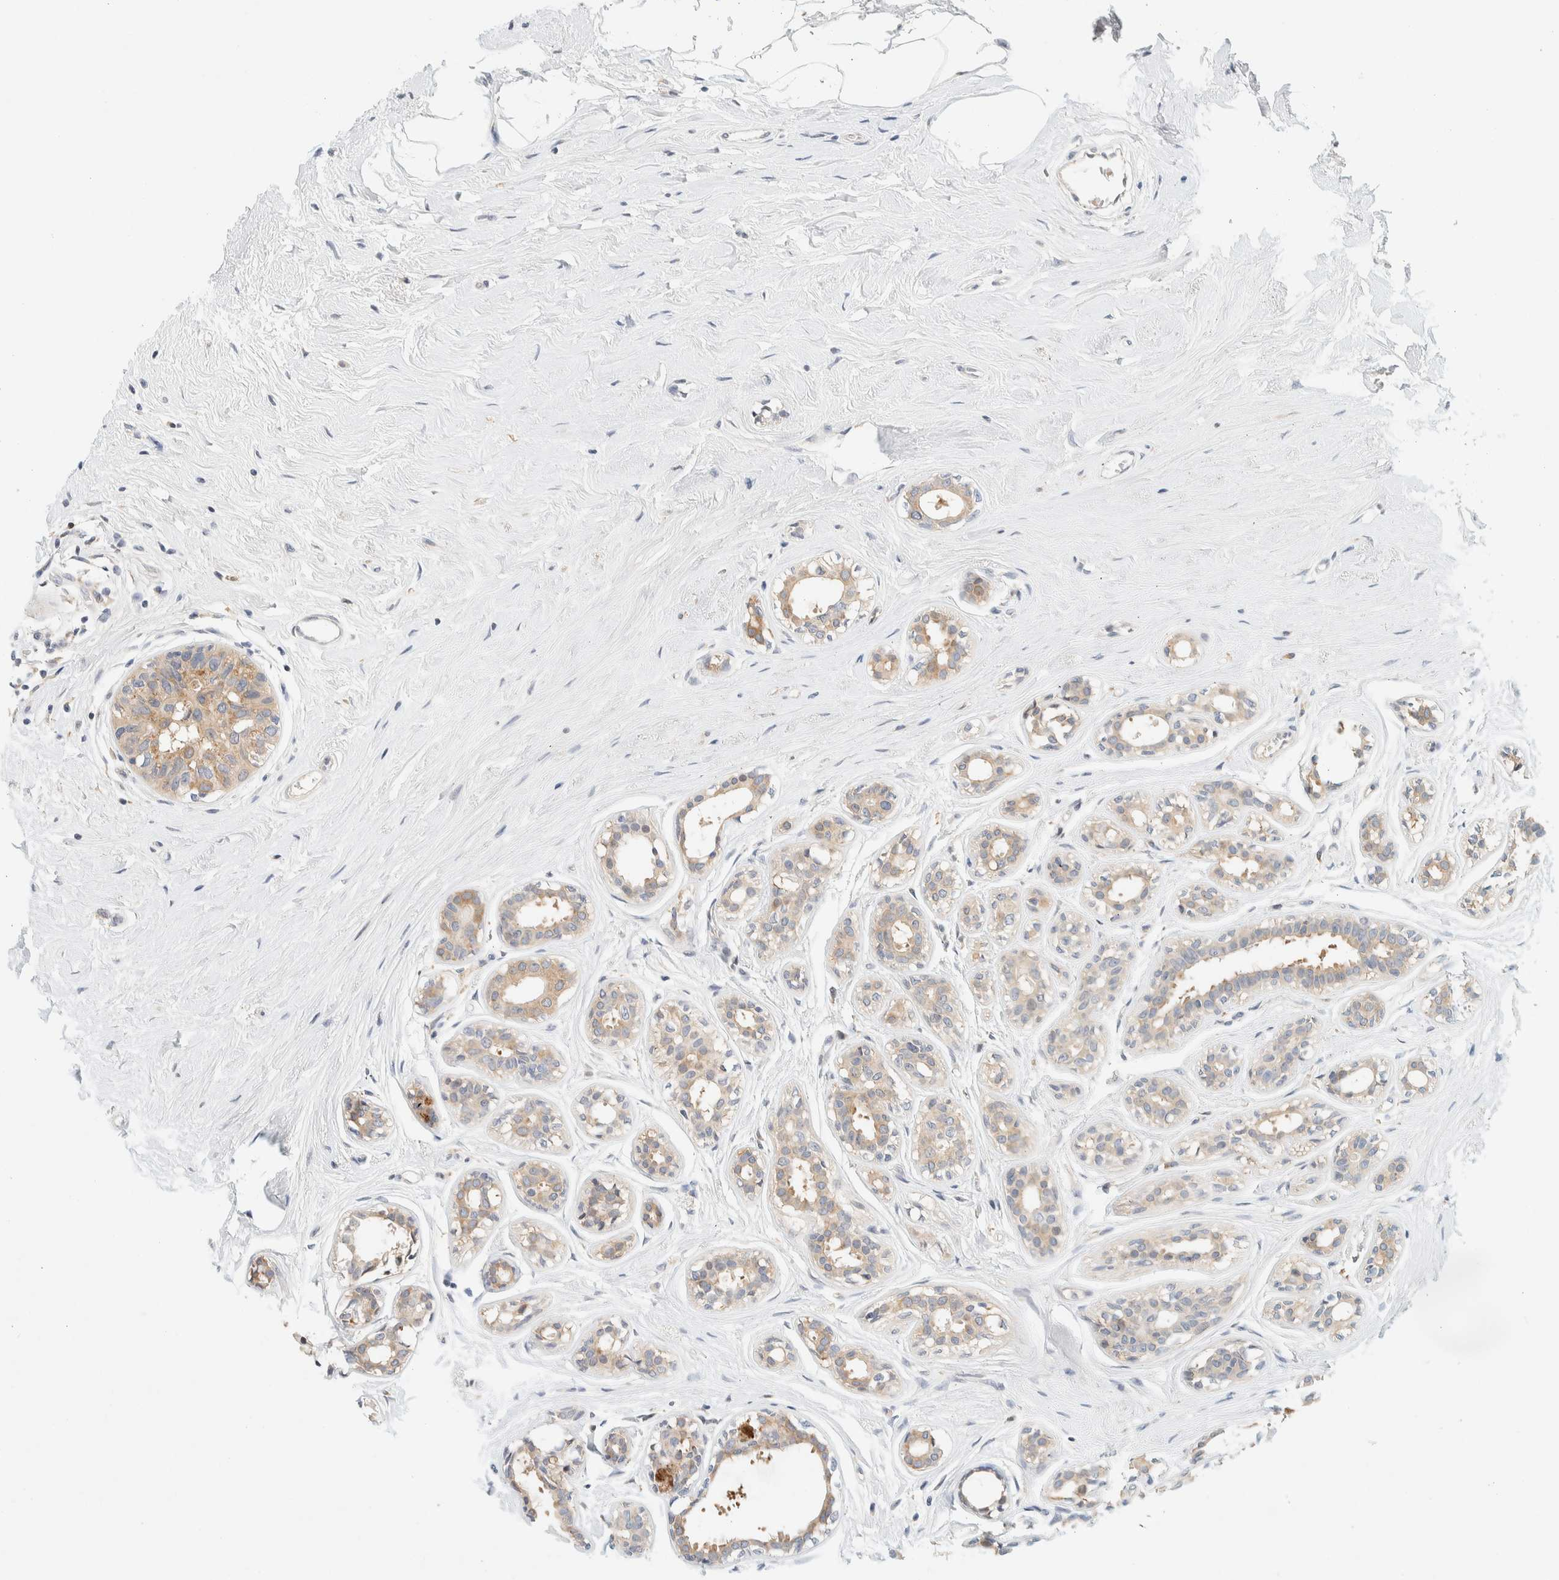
{"staining": {"intensity": "weak", "quantity": ">75%", "location": "cytoplasmic/membranous"}, "tissue": "breast cancer", "cell_type": "Tumor cells", "image_type": "cancer", "snomed": [{"axis": "morphology", "description": "Duct carcinoma"}, {"axis": "topography", "description": "Breast"}], "caption": "Human breast cancer stained with a protein marker reveals weak staining in tumor cells.", "gene": "SUMF2", "patient": {"sex": "female", "age": 55}}